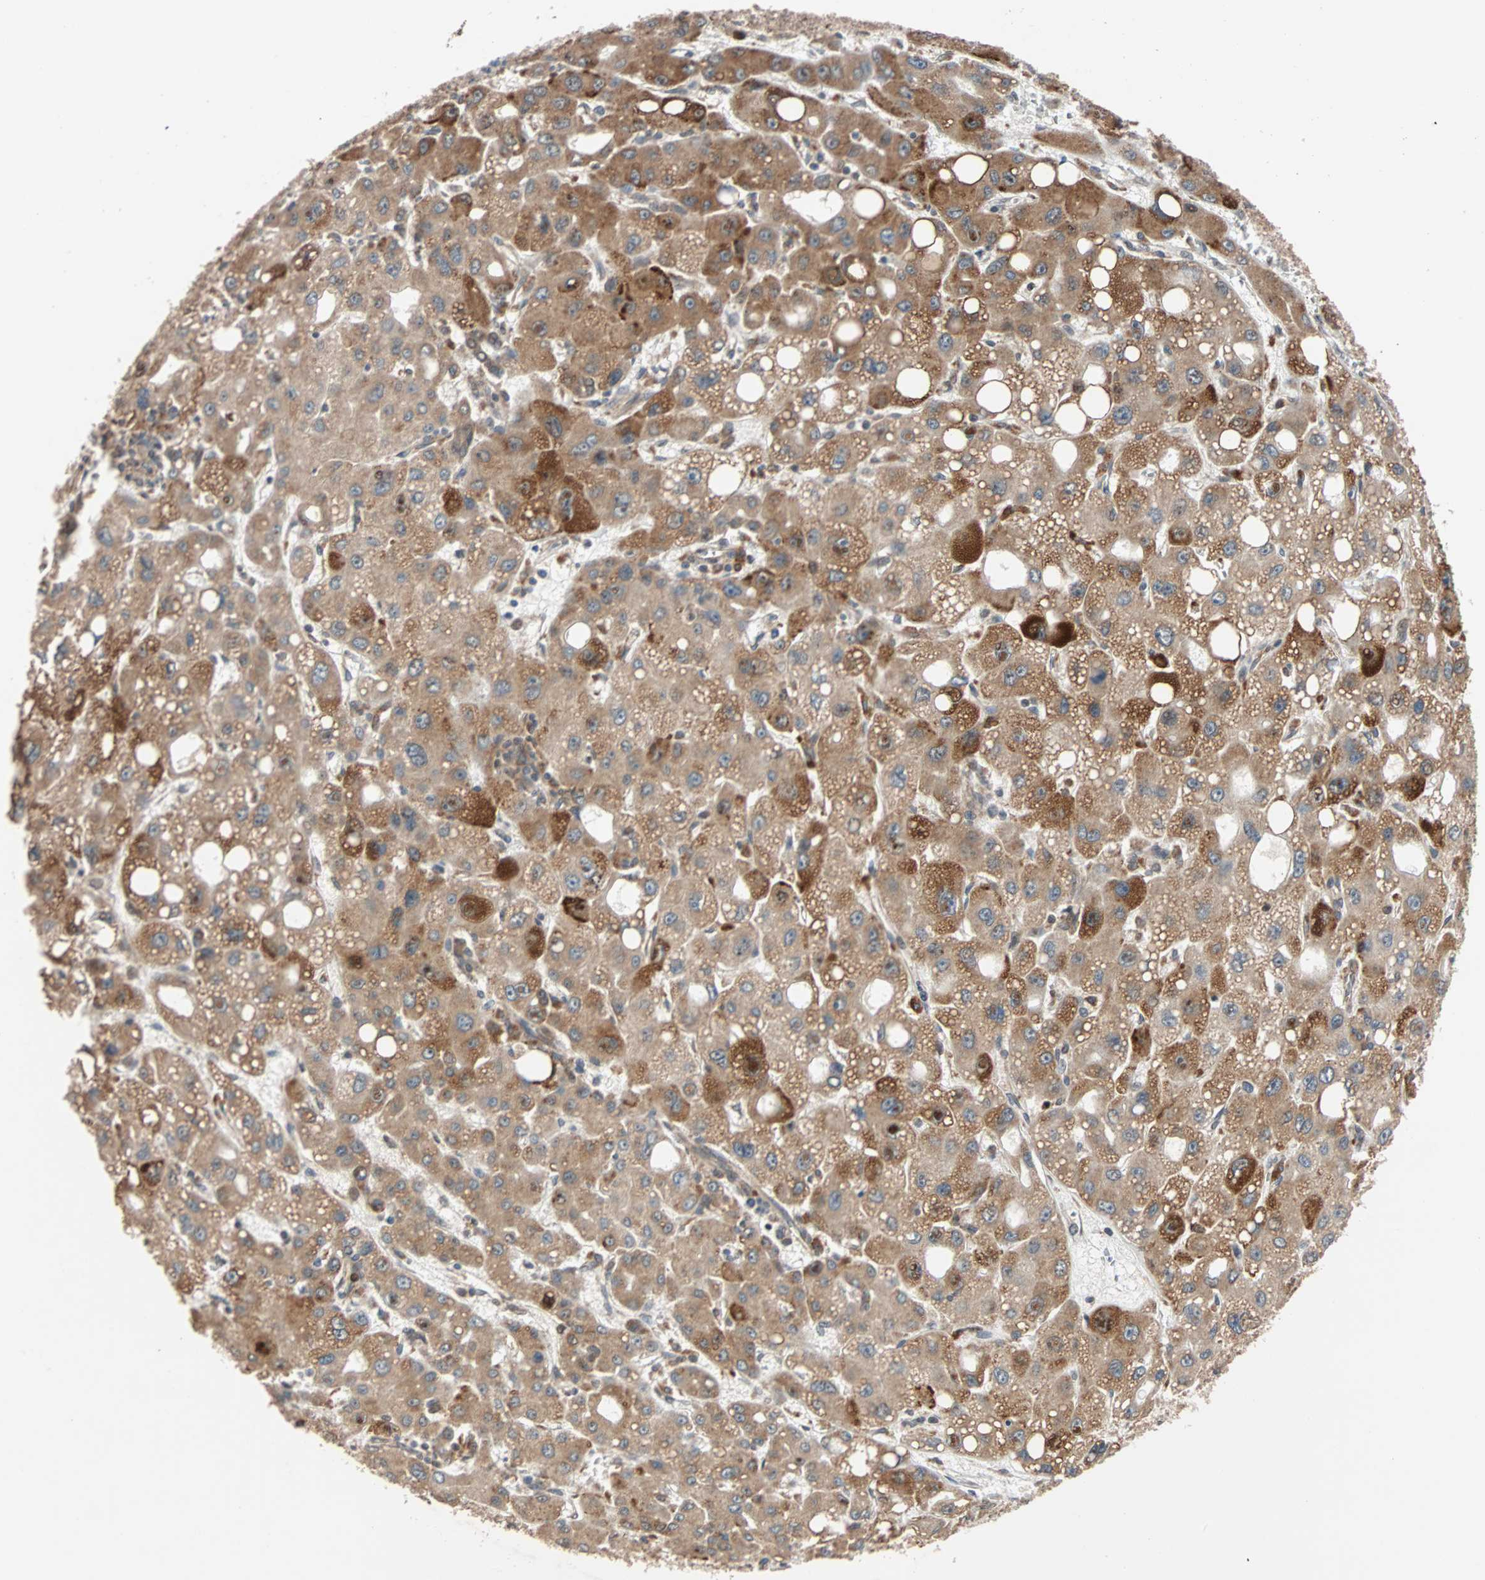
{"staining": {"intensity": "moderate", "quantity": ">75%", "location": "cytoplasmic/membranous"}, "tissue": "liver cancer", "cell_type": "Tumor cells", "image_type": "cancer", "snomed": [{"axis": "morphology", "description": "Carcinoma, Hepatocellular, NOS"}, {"axis": "topography", "description": "Liver"}], "caption": "Hepatocellular carcinoma (liver) was stained to show a protein in brown. There is medium levels of moderate cytoplasmic/membranous staining in approximately >75% of tumor cells. (DAB (3,3'-diaminobenzidine) IHC, brown staining for protein, blue staining for nuclei).", "gene": "AUP1", "patient": {"sex": "male", "age": 55}}